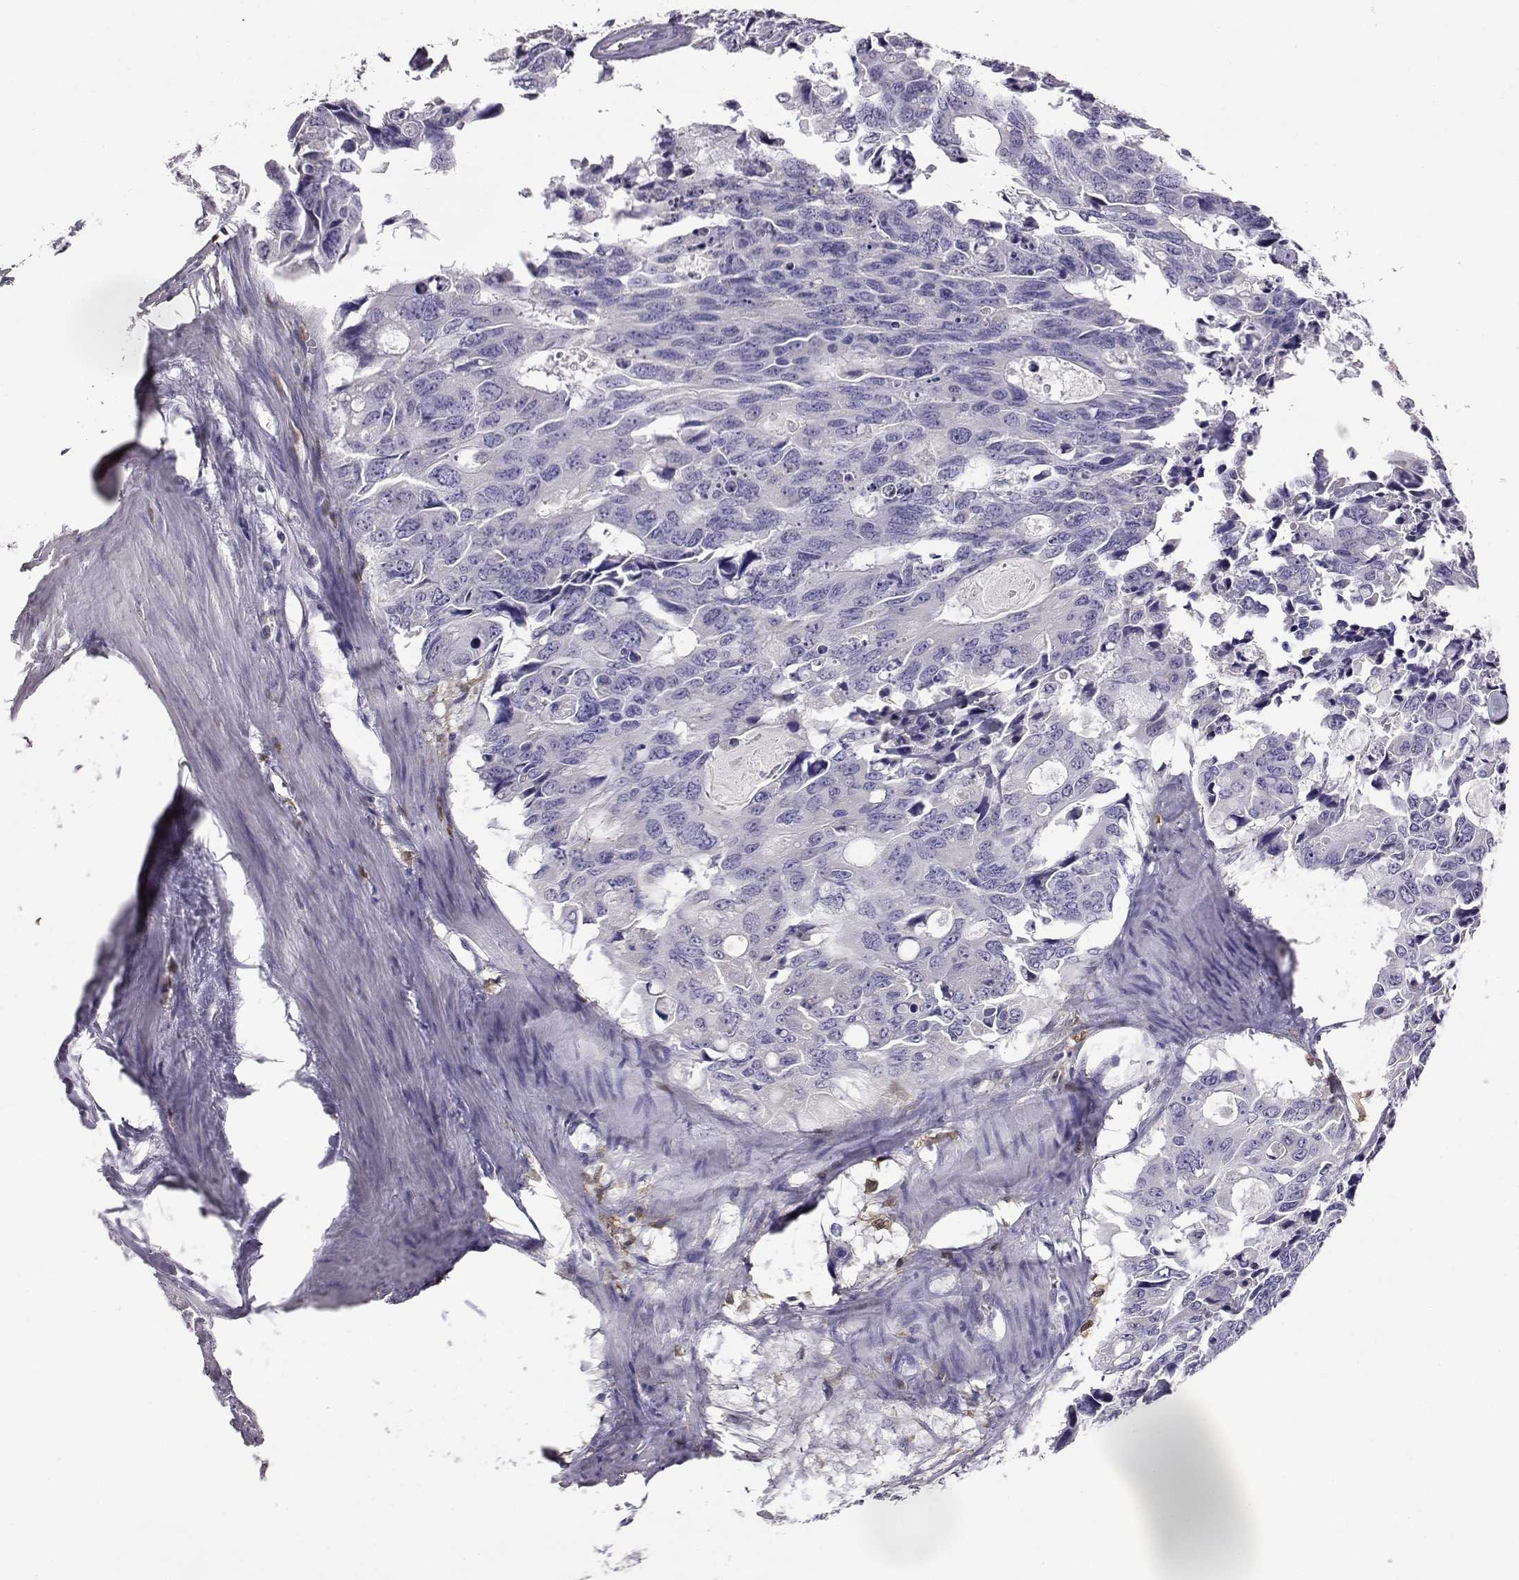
{"staining": {"intensity": "negative", "quantity": "none", "location": "none"}, "tissue": "colorectal cancer", "cell_type": "Tumor cells", "image_type": "cancer", "snomed": [{"axis": "morphology", "description": "Adenocarcinoma, NOS"}, {"axis": "topography", "description": "Rectum"}], "caption": "High magnification brightfield microscopy of adenocarcinoma (colorectal) stained with DAB (brown) and counterstained with hematoxylin (blue): tumor cells show no significant positivity.", "gene": "AKR1B1", "patient": {"sex": "male", "age": 76}}